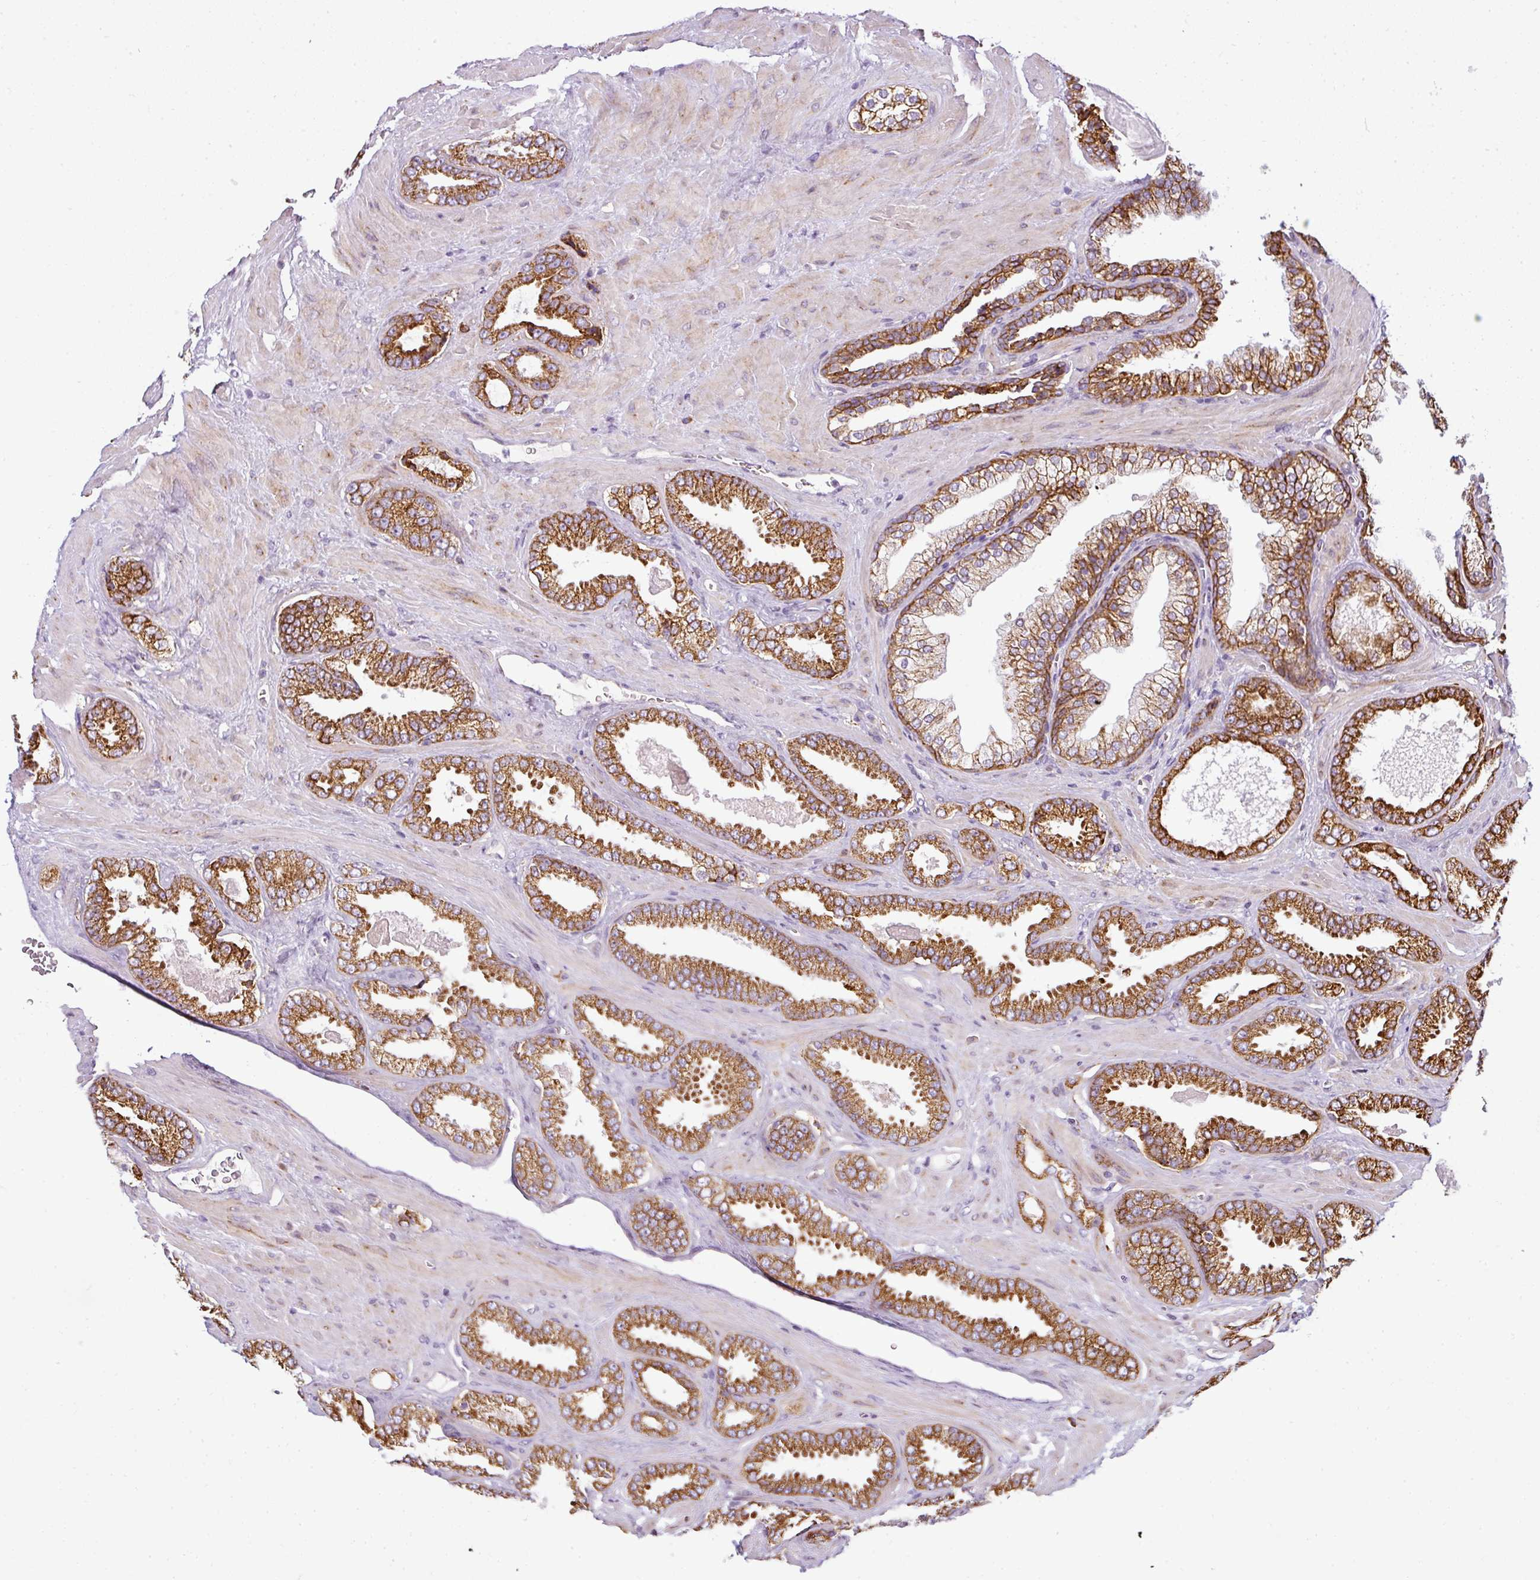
{"staining": {"intensity": "strong", "quantity": ">75%", "location": "cytoplasmic/membranous"}, "tissue": "prostate cancer", "cell_type": "Tumor cells", "image_type": "cancer", "snomed": [{"axis": "morphology", "description": "Adenocarcinoma, Low grade"}, {"axis": "topography", "description": "Prostate"}], "caption": "Brown immunohistochemical staining in prostate adenocarcinoma (low-grade) reveals strong cytoplasmic/membranous positivity in approximately >75% of tumor cells.", "gene": "ANKRD18A", "patient": {"sex": "male", "age": 62}}